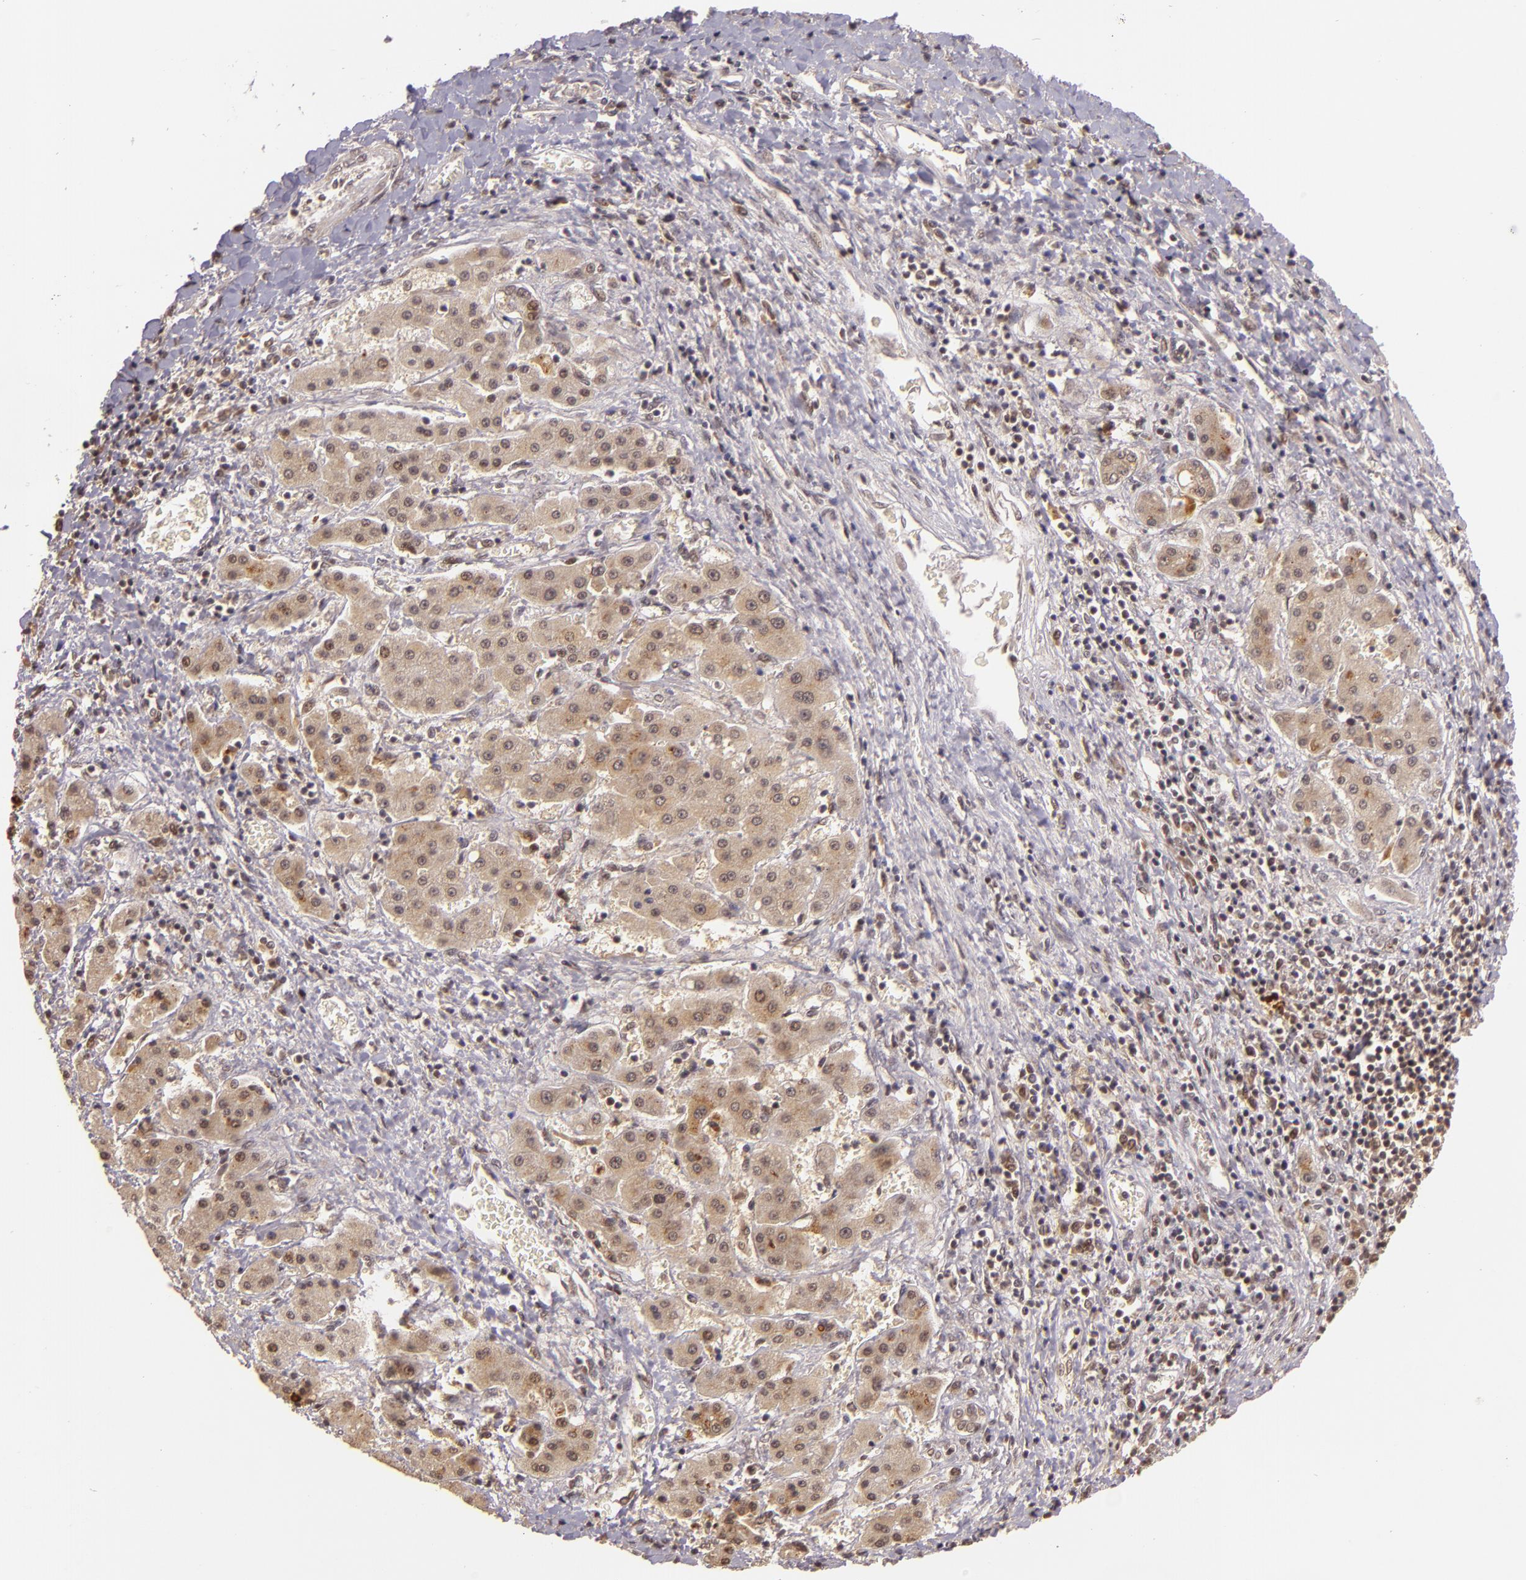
{"staining": {"intensity": "moderate", "quantity": ">75%", "location": "cytoplasmic/membranous"}, "tissue": "liver cancer", "cell_type": "Tumor cells", "image_type": "cancer", "snomed": [{"axis": "morphology", "description": "Carcinoma, Hepatocellular, NOS"}, {"axis": "topography", "description": "Liver"}], "caption": "Approximately >75% of tumor cells in hepatocellular carcinoma (liver) reveal moderate cytoplasmic/membranous protein positivity as visualized by brown immunohistochemical staining.", "gene": "TXNRD2", "patient": {"sex": "male", "age": 24}}